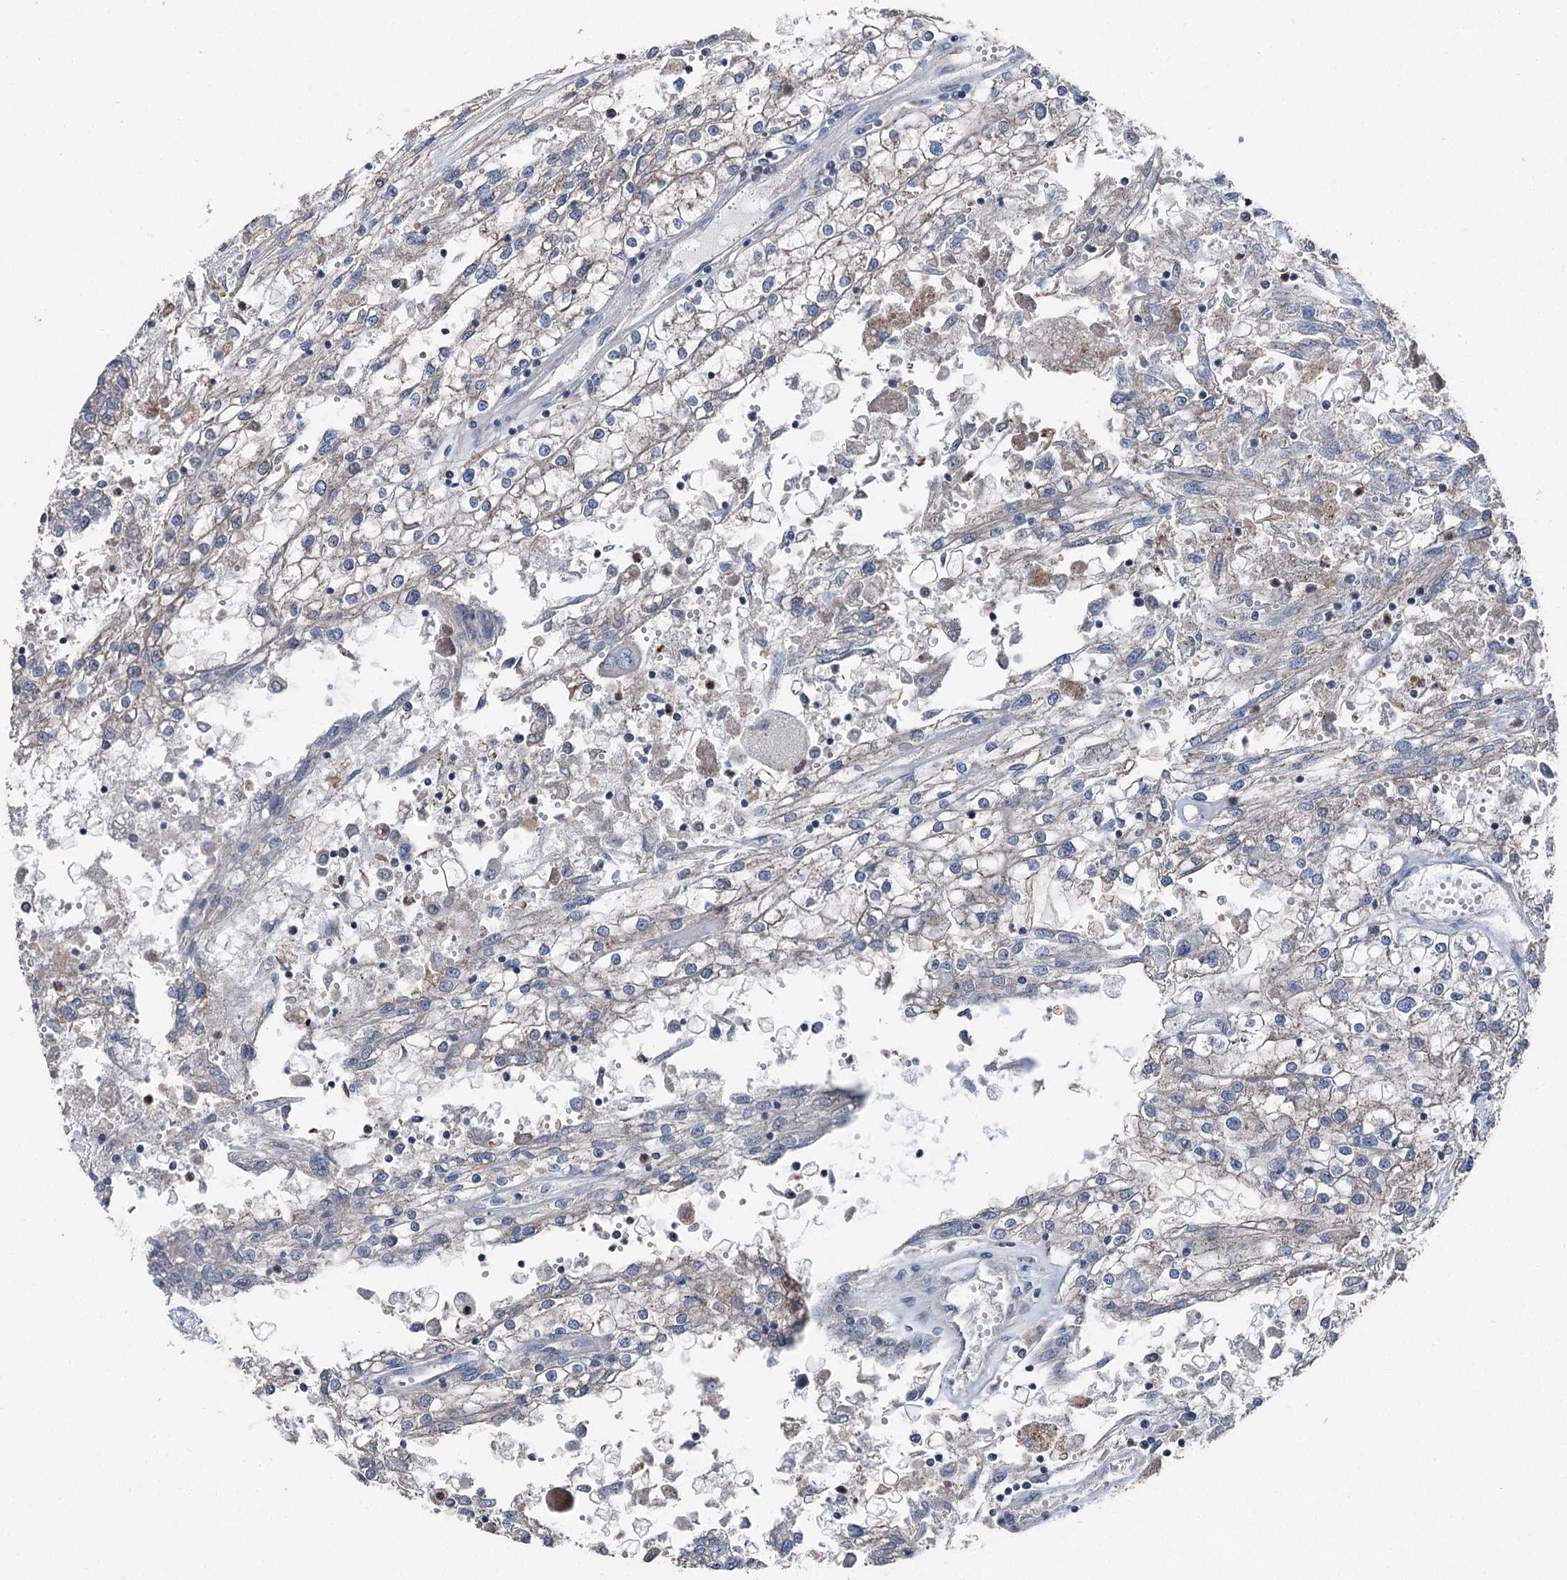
{"staining": {"intensity": "negative", "quantity": "none", "location": "none"}, "tissue": "renal cancer", "cell_type": "Tumor cells", "image_type": "cancer", "snomed": [{"axis": "morphology", "description": "Adenocarcinoma, NOS"}, {"axis": "topography", "description": "Kidney"}], "caption": "Immunohistochemical staining of human renal cancer shows no significant positivity in tumor cells.", "gene": "RUFY1", "patient": {"sex": "female", "age": 52}}